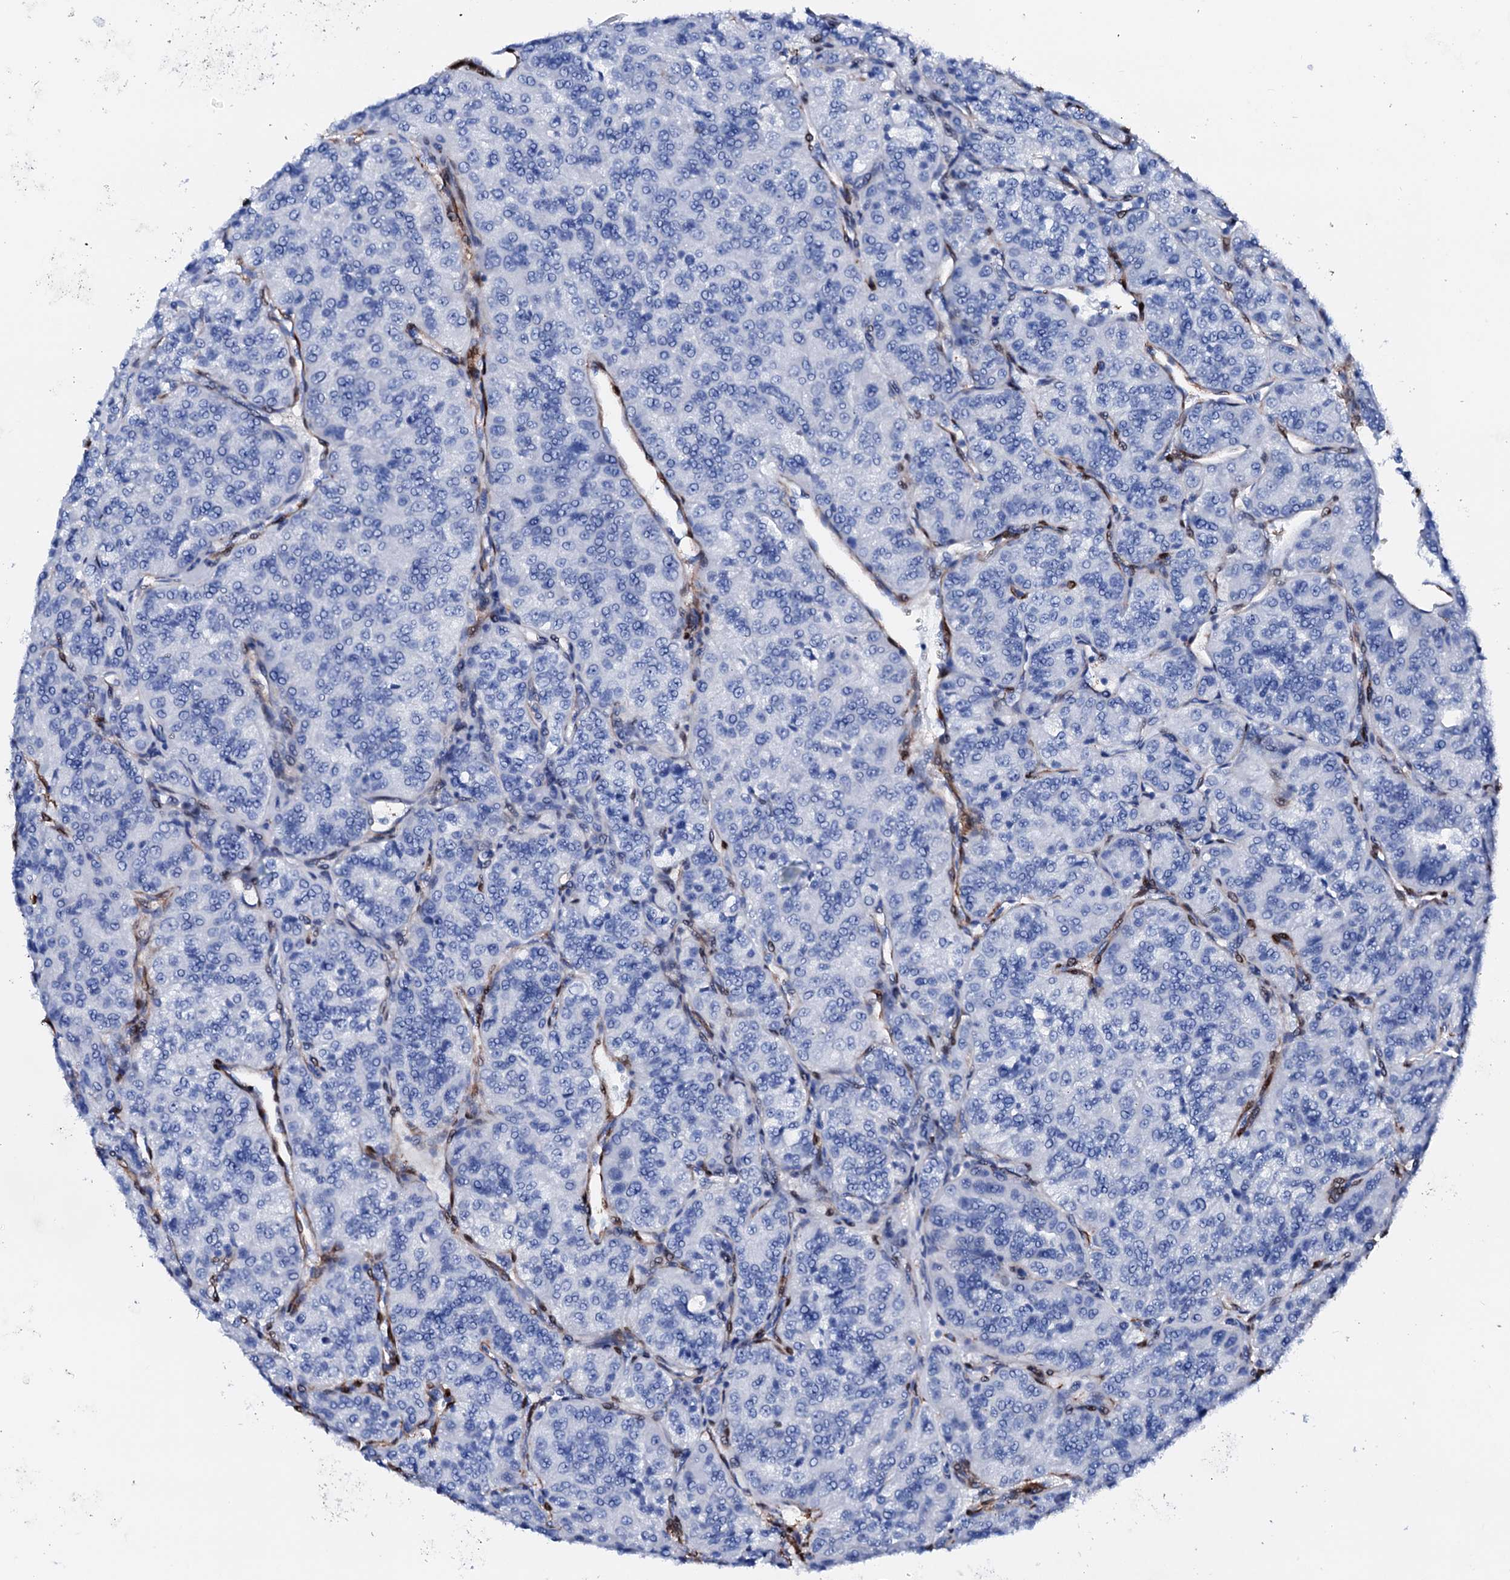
{"staining": {"intensity": "negative", "quantity": "none", "location": "none"}, "tissue": "renal cancer", "cell_type": "Tumor cells", "image_type": "cancer", "snomed": [{"axis": "morphology", "description": "Adenocarcinoma, NOS"}, {"axis": "topography", "description": "Kidney"}], "caption": "Protein analysis of renal adenocarcinoma displays no significant expression in tumor cells.", "gene": "NRIP2", "patient": {"sex": "female", "age": 63}}